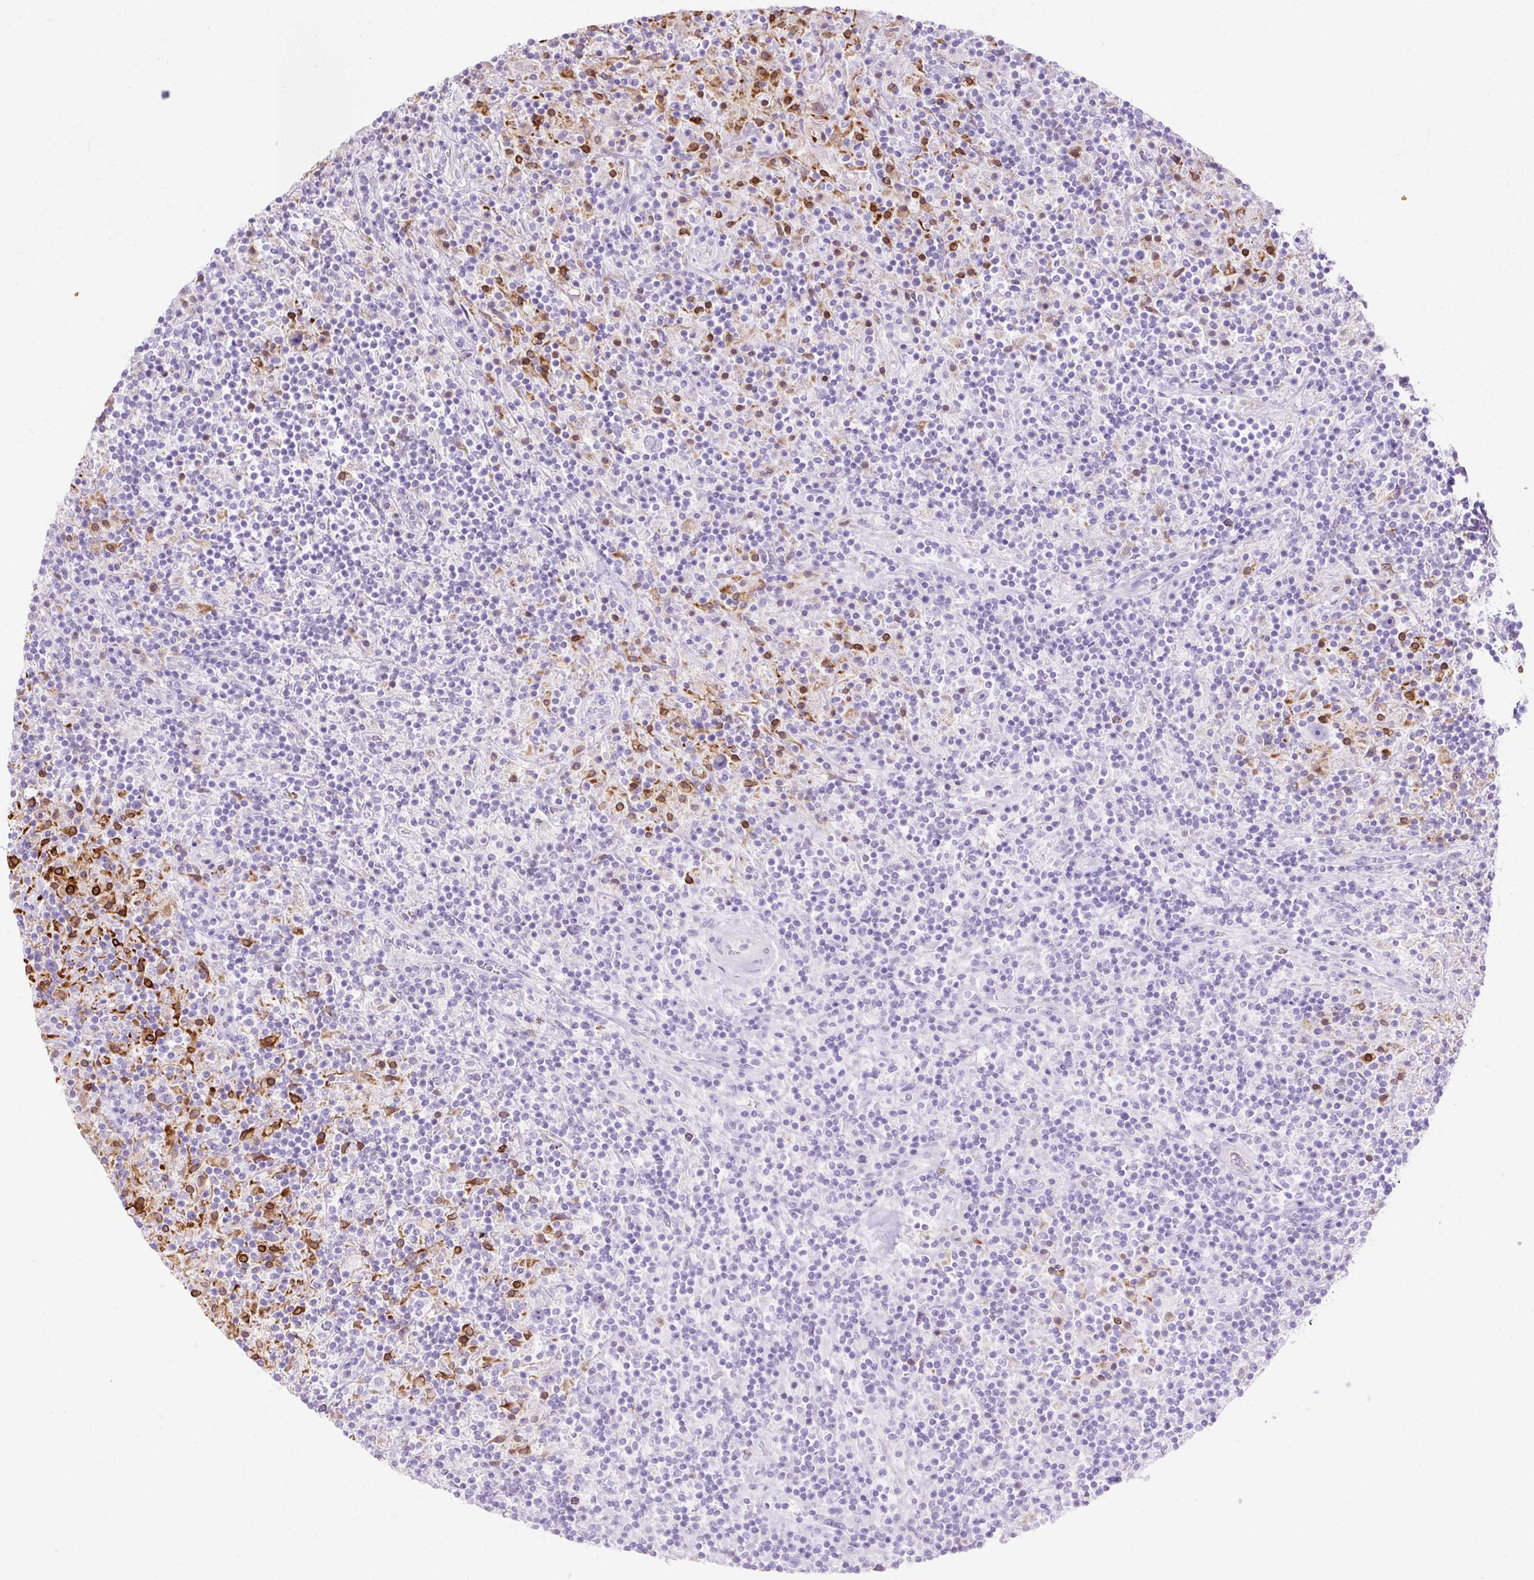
{"staining": {"intensity": "negative", "quantity": "none", "location": "none"}, "tissue": "lymphoma", "cell_type": "Tumor cells", "image_type": "cancer", "snomed": [{"axis": "morphology", "description": "Hodgkin's disease, NOS"}, {"axis": "topography", "description": "Lymph node"}], "caption": "Tumor cells show no significant staining in lymphoma.", "gene": "HSD11B1", "patient": {"sex": "male", "age": 70}}